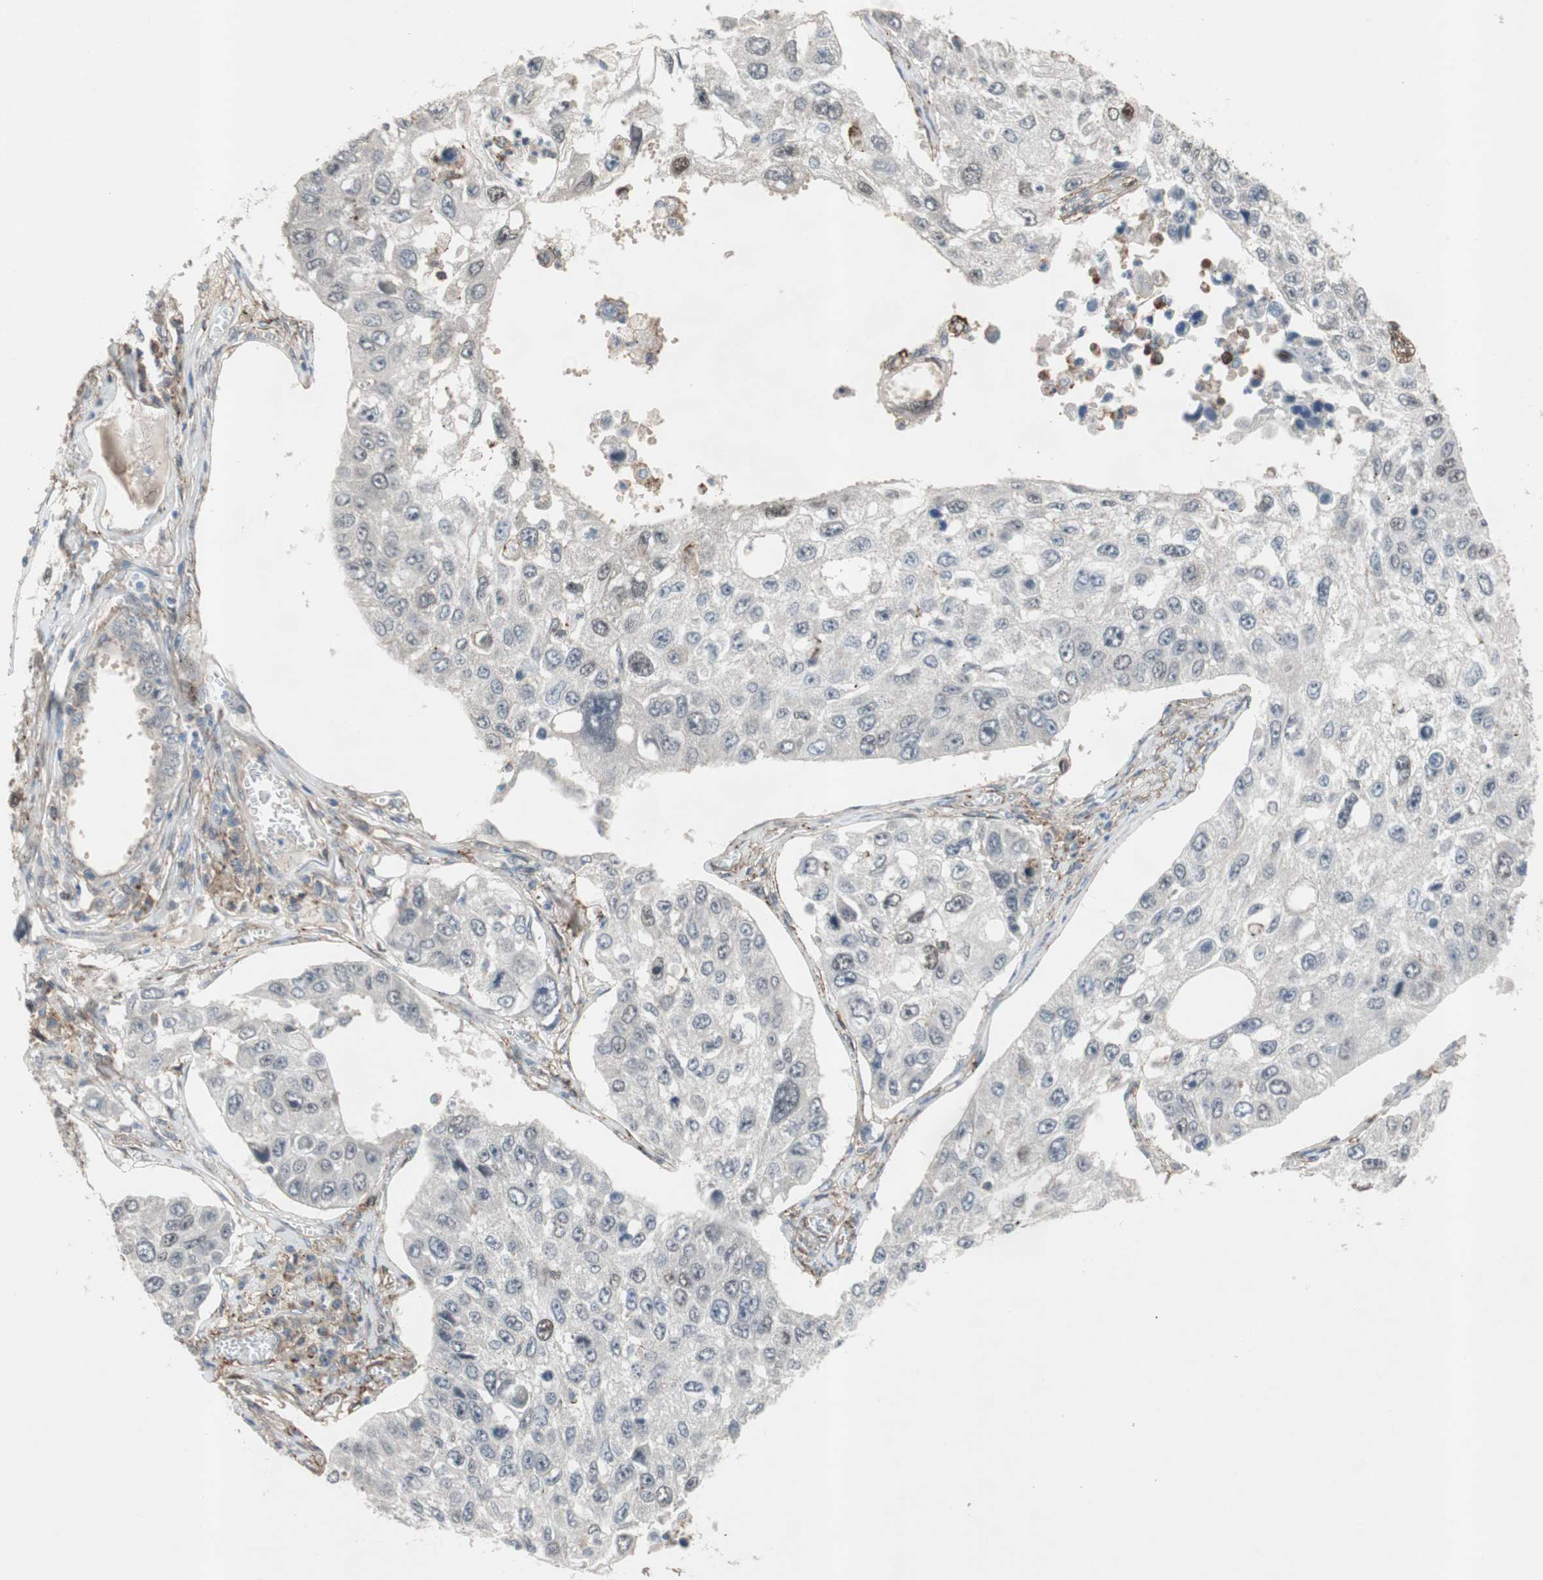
{"staining": {"intensity": "weak", "quantity": "<25%", "location": "nuclear"}, "tissue": "lung cancer", "cell_type": "Tumor cells", "image_type": "cancer", "snomed": [{"axis": "morphology", "description": "Squamous cell carcinoma, NOS"}, {"axis": "topography", "description": "Lung"}], "caption": "Image shows no significant protein staining in tumor cells of lung cancer. Brightfield microscopy of immunohistochemistry (IHC) stained with DAB (3,3'-diaminobenzidine) (brown) and hematoxylin (blue), captured at high magnification.", "gene": "GRHL1", "patient": {"sex": "male", "age": 71}}